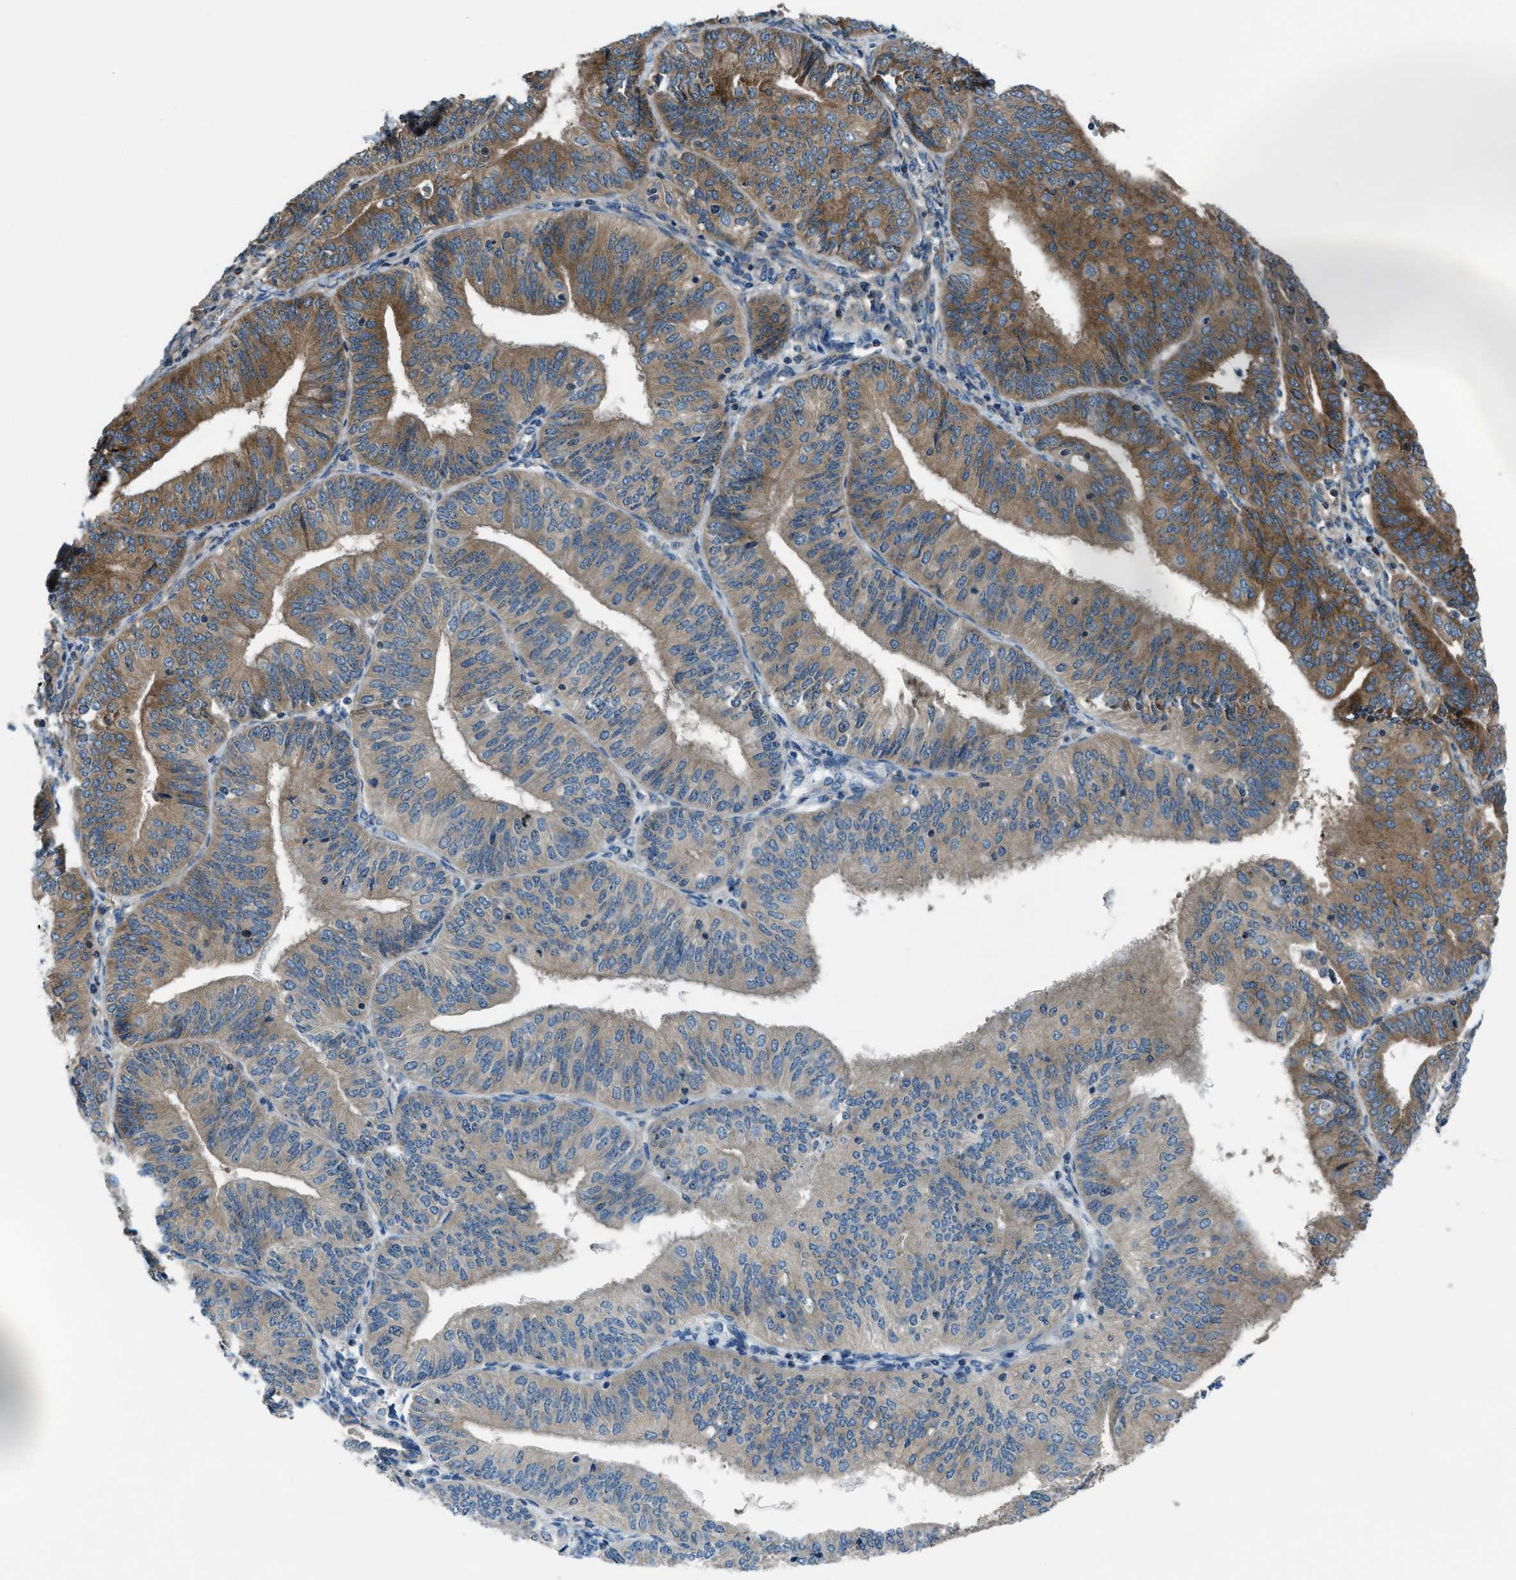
{"staining": {"intensity": "moderate", "quantity": "25%-75%", "location": "cytoplasmic/membranous"}, "tissue": "endometrial cancer", "cell_type": "Tumor cells", "image_type": "cancer", "snomed": [{"axis": "morphology", "description": "Adenocarcinoma, NOS"}, {"axis": "topography", "description": "Endometrium"}], "caption": "Tumor cells display moderate cytoplasmic/membranous positivity in about 25%-75% of cells in endometrial cancer. (DAB (3,3'-diaminobenzidine) = brown stain, brightfield microscopy at high magnification).", "gene": "ARFGAP2", "patient": {"sex": "female", "age": 58}}